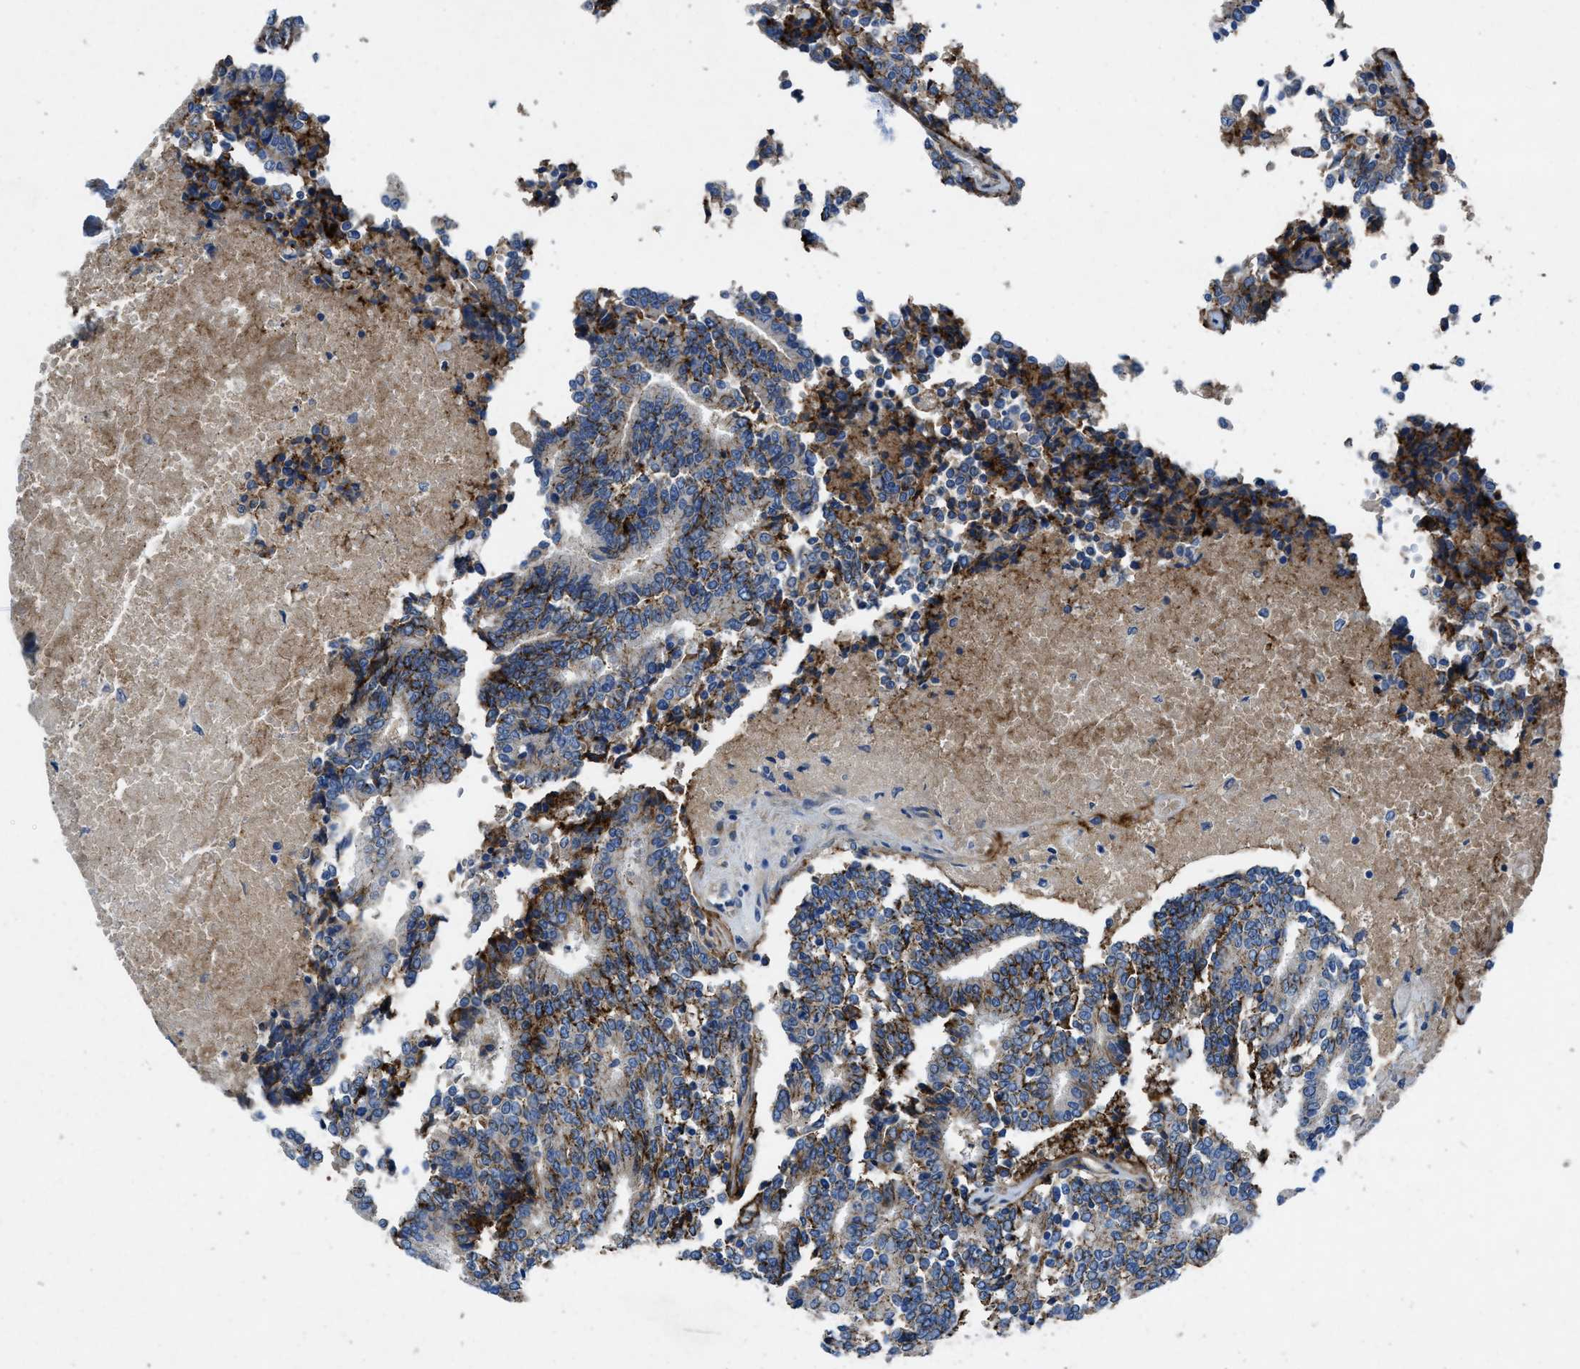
{"staining": {"intensity": "moderate", "quantity": "<25%", "location": "cytoplasmic/membranous"}, "tissue": "prostate cancer", "cell_type": "Tumor cells", "image_type": "cancer", "snomed": [{"axis": "morphology", "description": "Normal tissue, NOS"}, {"axis": "morphology", "description": "Adenocarcinoma, High grade"}, {"axis": "topography", "description": "Prostate"}, {"axis": "topography", "description": "Seminal veicle"}], "caption": "Tumor cells display moderate cytoplasmic/membranous expression in approximately <25% of cells in high-grade adenocarcinoma (prostate).", "gene": "PTGFRN", "patient": {"sex": "male", "age": 55}}